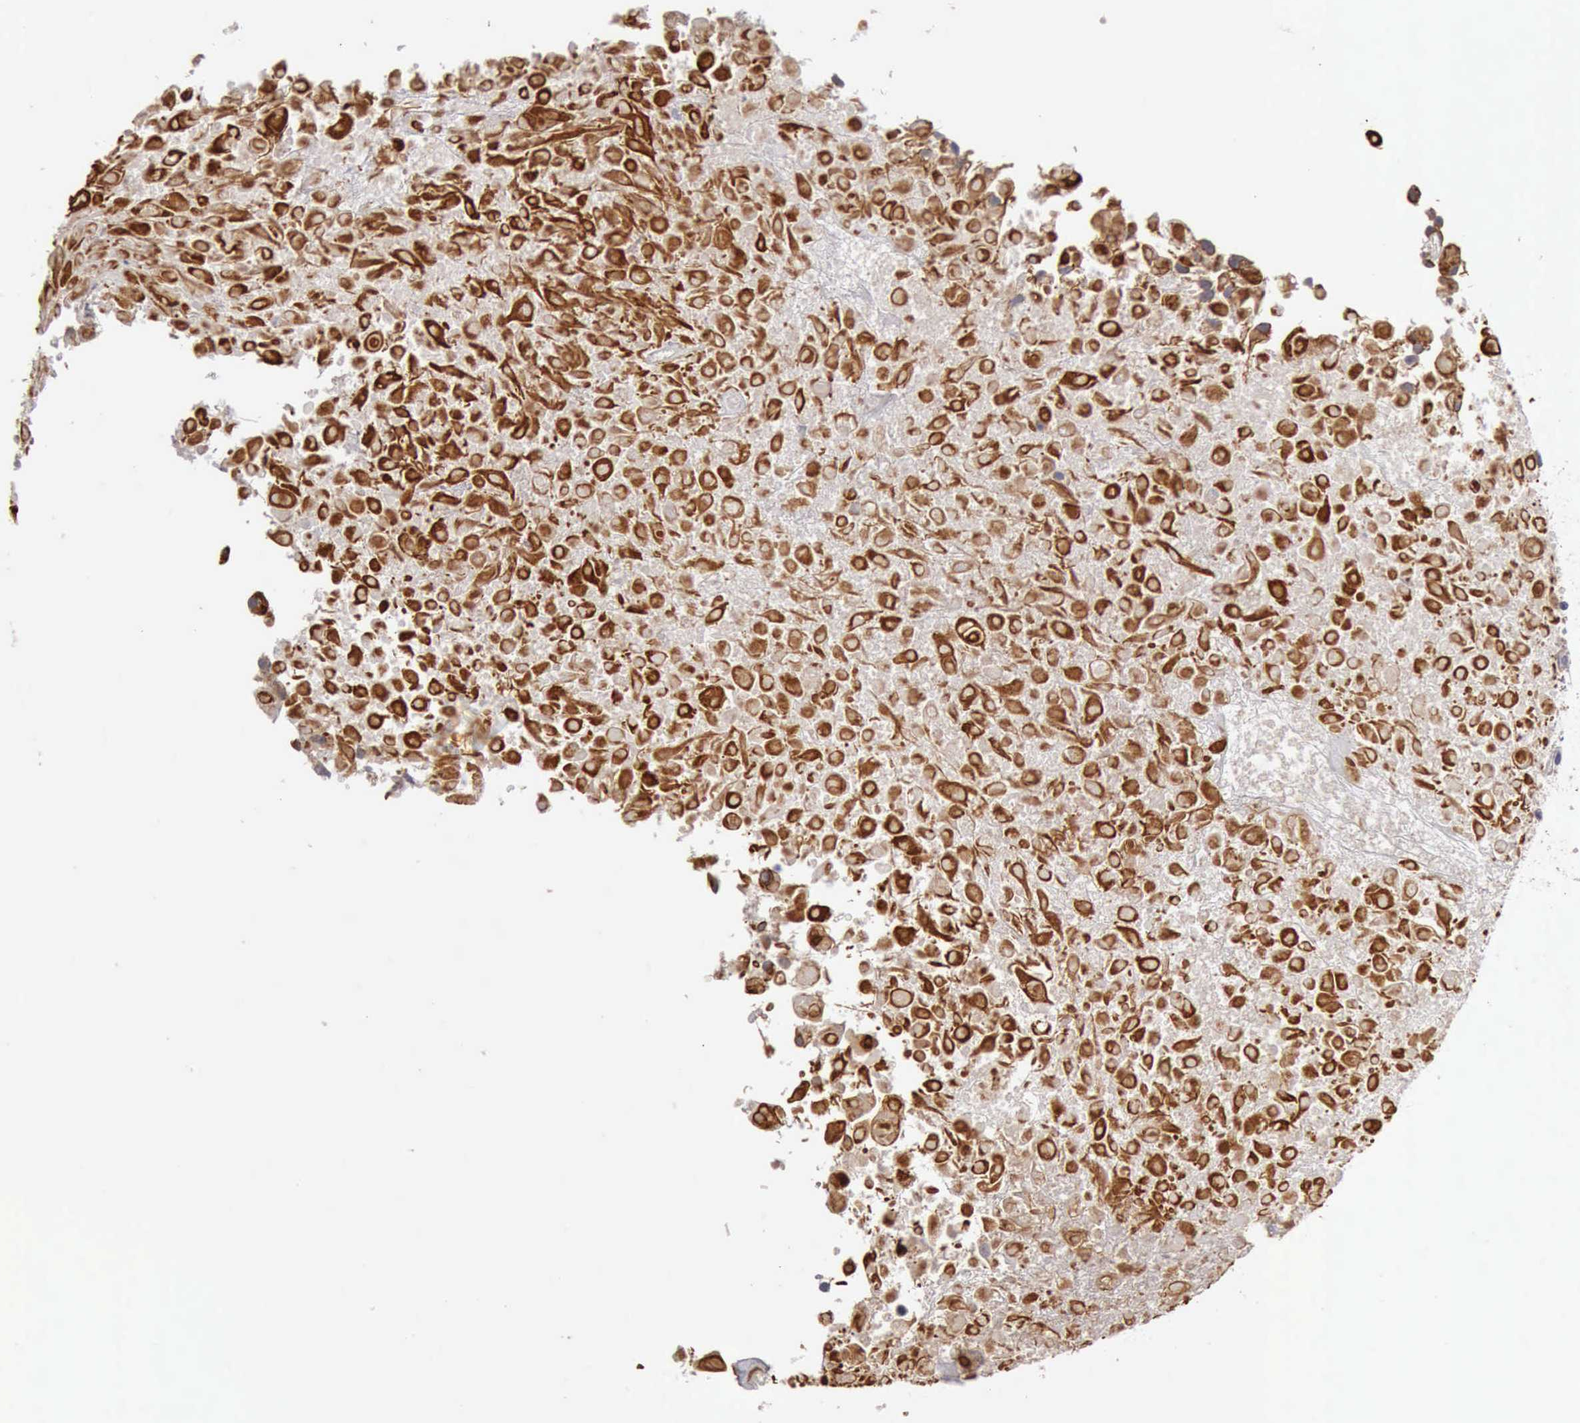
{"staining": {"intensity": "strong", "quantity": ">75%", "location": "cytoplasmic/membranous"}, "tissue": "urothelial cancer", "cell_type": "Tumor cells", "image_type": "cancer", "snomed": [{"axis": "morphology", "description": "Urothelial carcinoma, High grade"}, {"axis": "topography", "description": "Urinary bladder"}], "caption": "This micrograph reveals immunohistochemistry (IHC) staining of human urothelial carcinoma (high-grade), with high strong cytoplasmic/membranous staining in approximately >75% of tumor cells.", "gene": "BMX", "patient": {"sex": "male", "age": 56}}